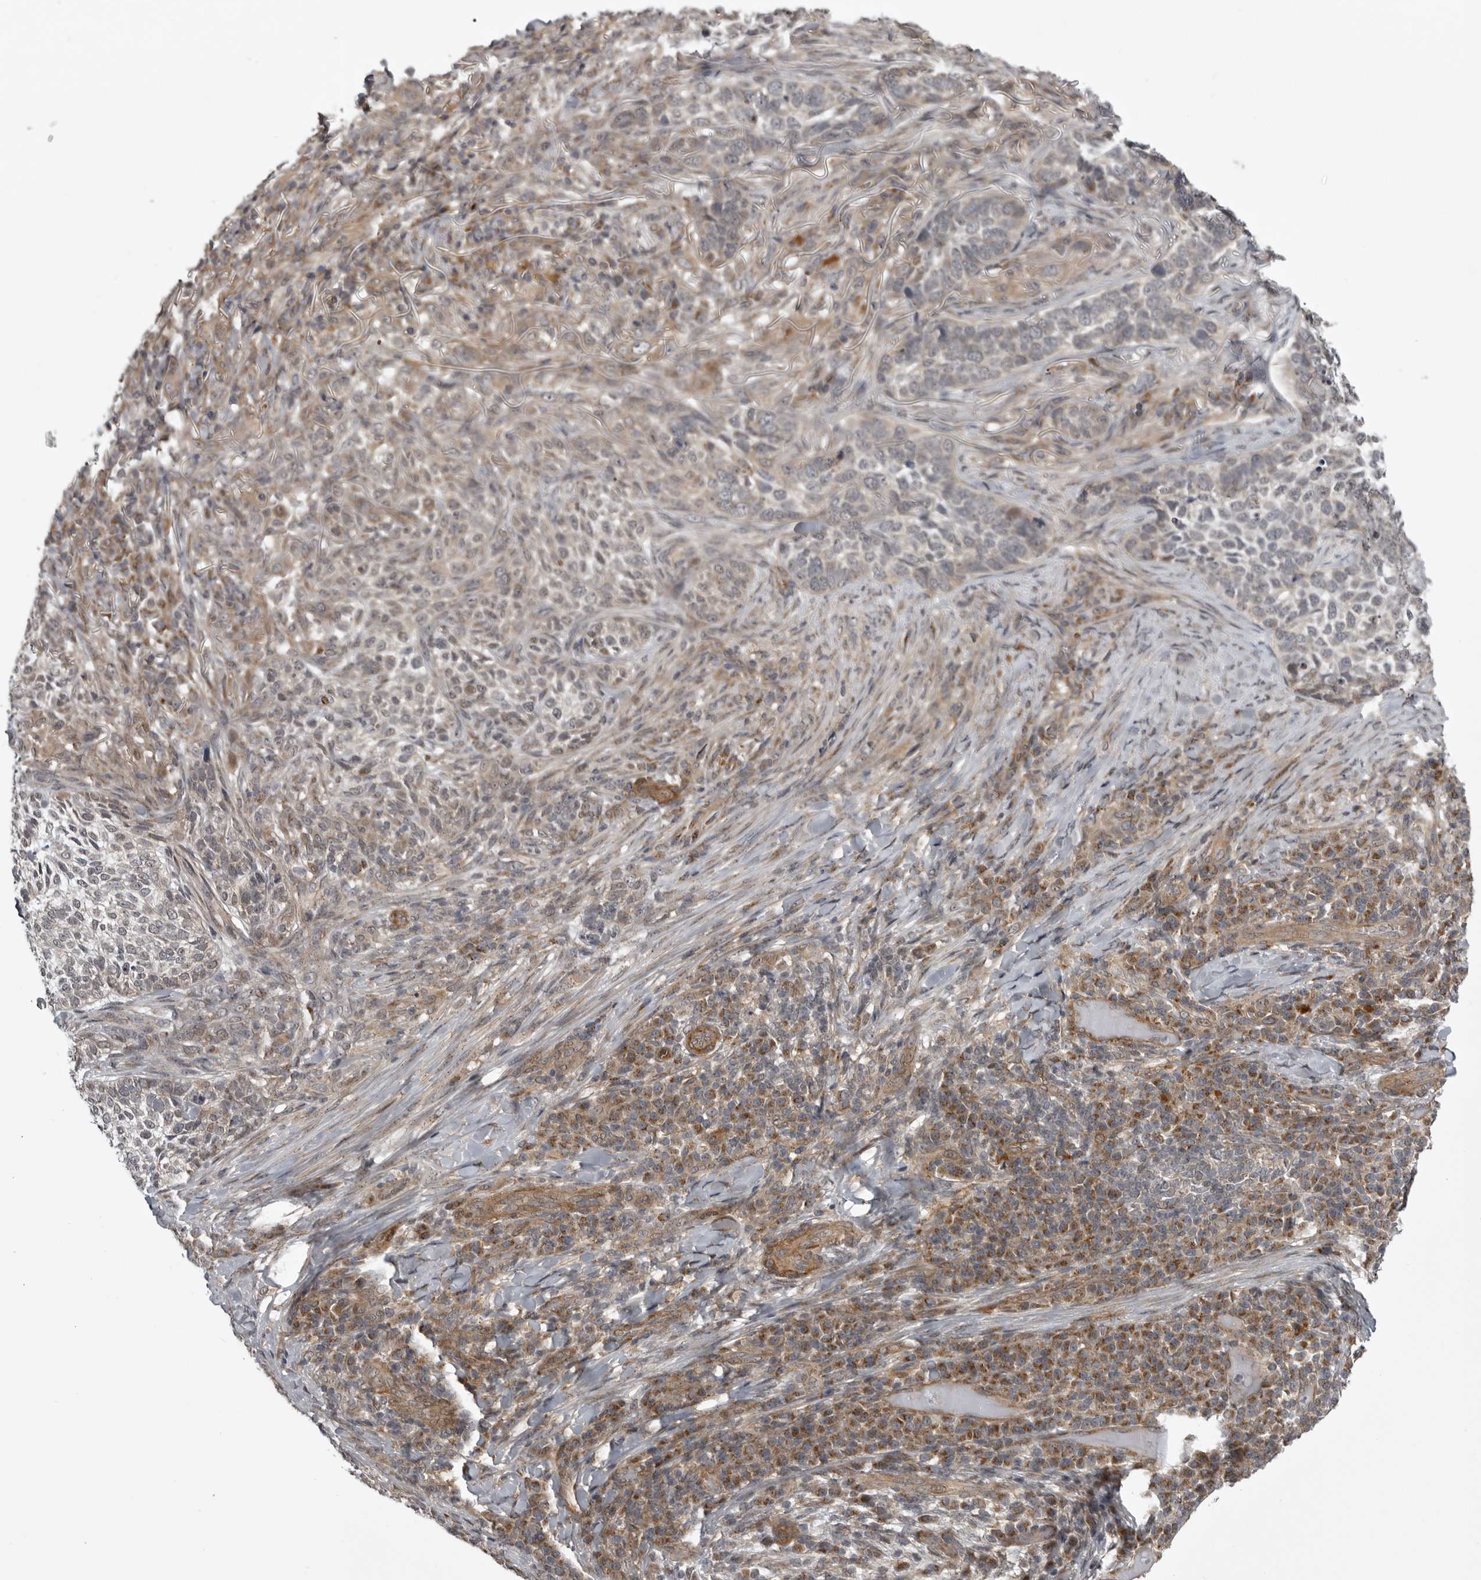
{"staining": {"intensity": "moderate", "quantity": "<25%", "location": "cytoplasmic/membranous"}, "tissue": "skin cancer", "cell_type": "Tumor cells", "image_type": "cancer", "snomed": [{"axis": "morphology", "description": "Basal cell carcinoma"}, {"axis": "topography", "description": "Skin"}], "caption": "The immunohistochemical stain highlights moderate cytoplasmic/membranous positivity in tumor cells of skin basal cell carcinoma tissue.", "gene": "SNX16", "patient": {"sex": "female", "age": 64}}